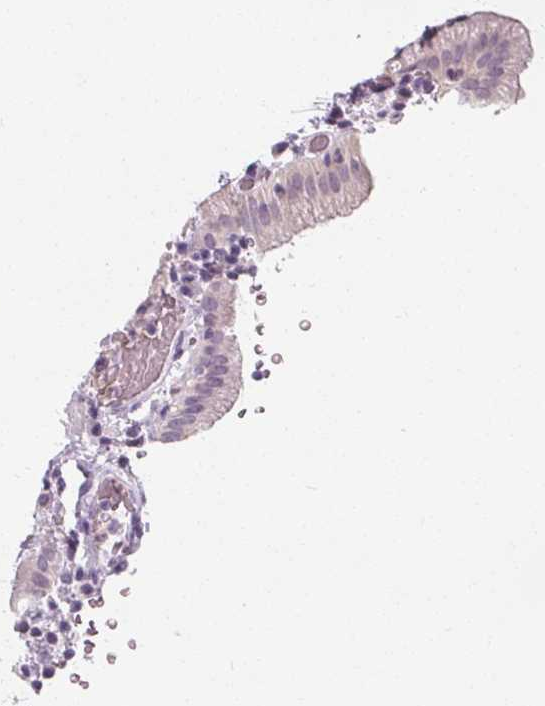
{"staining": {"intensity": "negative", "quantity": "none", "location": "none"}, "tissue": "gallbladder", "cell_type": "Glandular cells", "image_type": "normal", "snomed": [{"axis": "morphology", "description": "Normal tissue, NOS"}, {"axis": "topography", "description": "Gallbladder"}], "caption": "This histopathology image is of normal gallbladder stained with immunohistochemistry (IHC) to label a protein in brown with the nuclei are counter-stained blue. There is no expression in glandular cells.", "gene": "UGP2", "patient": {"sex": "male", "age": 26}}